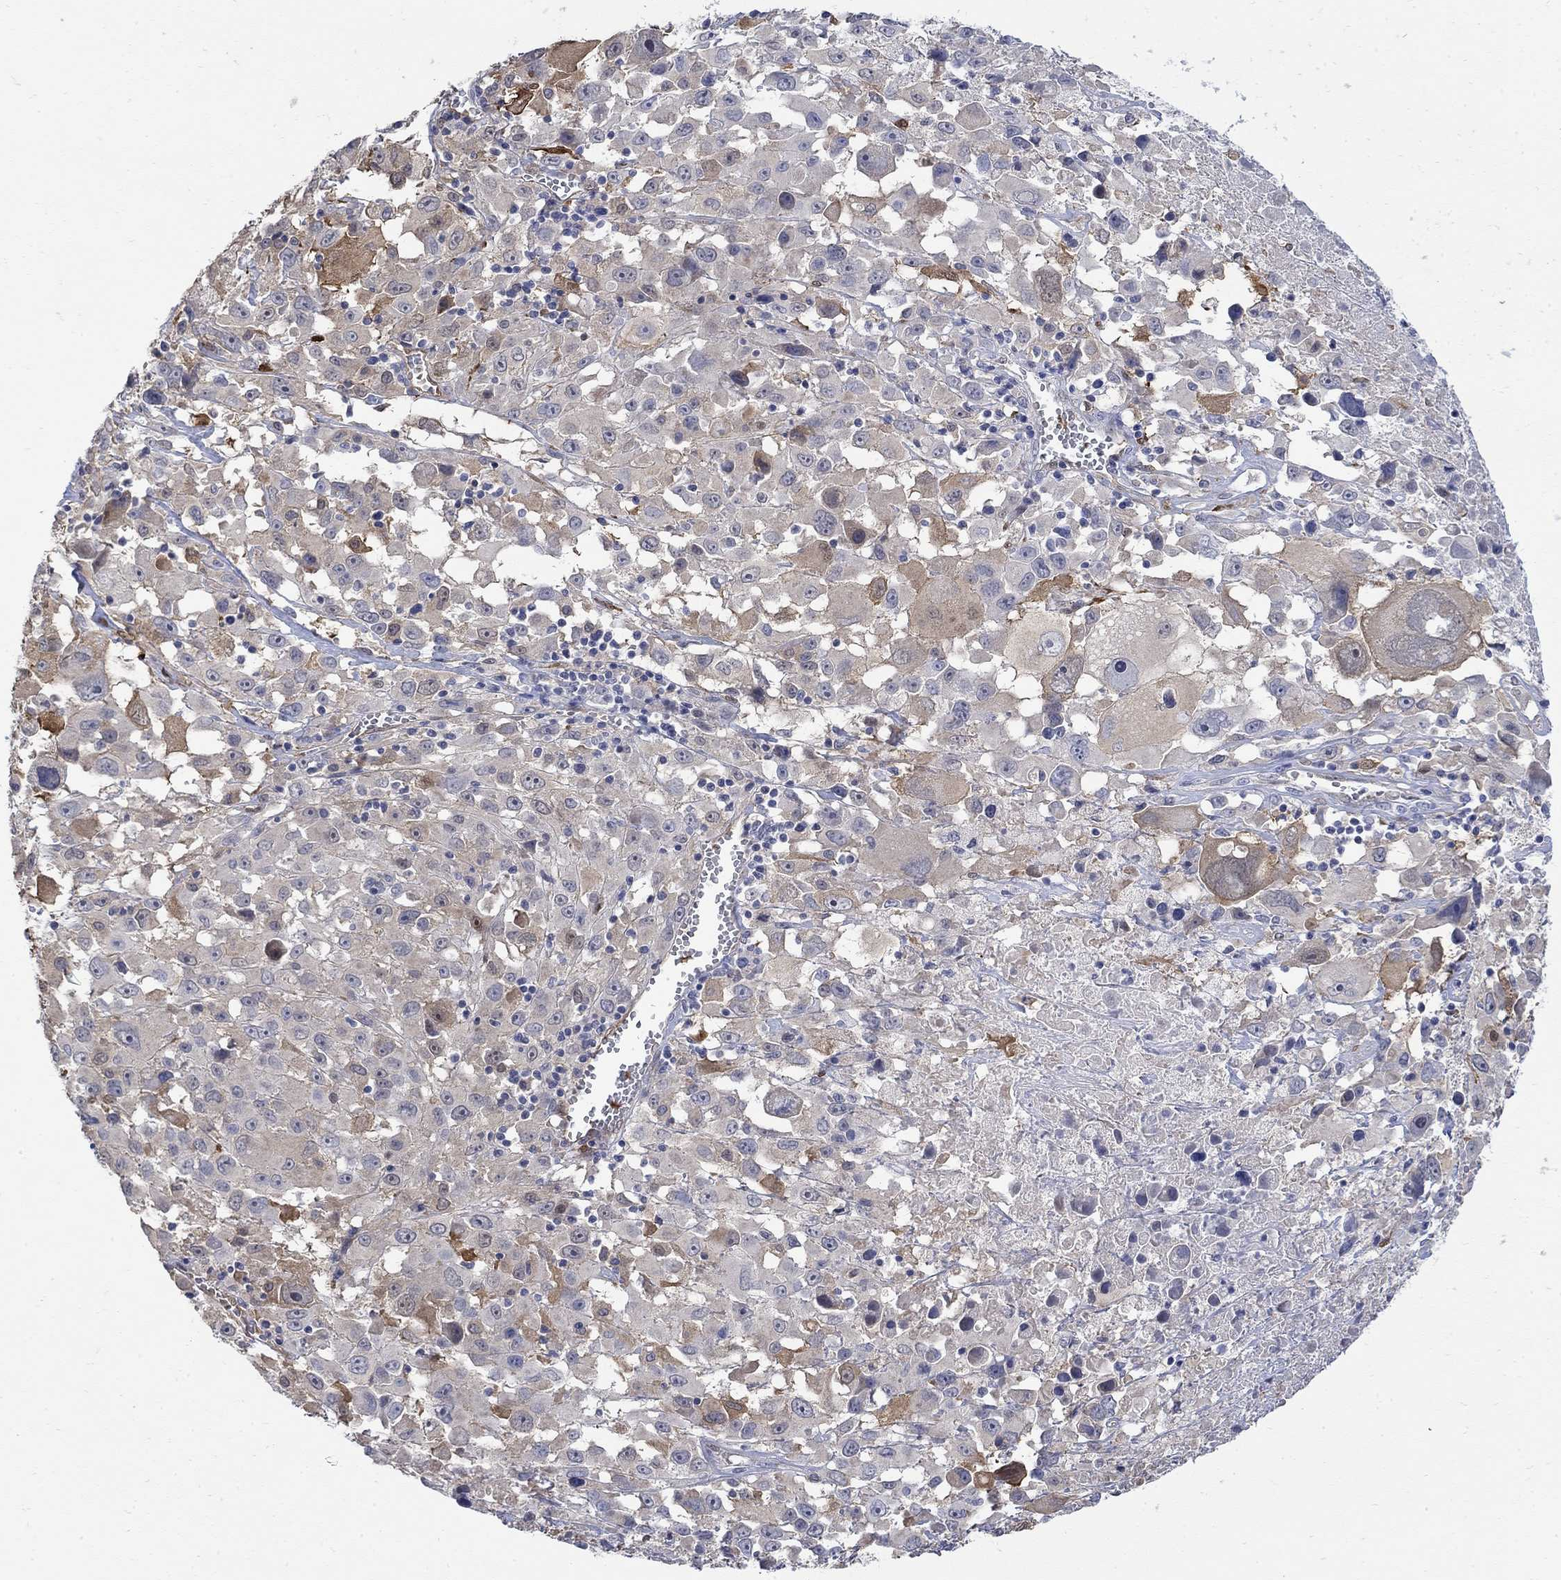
{"staining": {"intensity": "weak", "quantity": "25%-75%", "location": "cytoplasmic/membranous"}, "tissue": "melanoma", "cell_type": "Tumor cells", "image_type": "cancer", "snomed": [{"axis": "morphology", "description": "Malignant melanoma, Metastatic site"}, {"axis": "topography", "description": "Lymph node"}], "caption": "Malignant melanoma (metastatic site) tissue reveals weak cytoplasmic/membranous staining in about 25%-75% of tumor cells, visualized by immunohistochemistry.", "gene": "TGM2", "patient": {"sex": "male", "age": 50}}